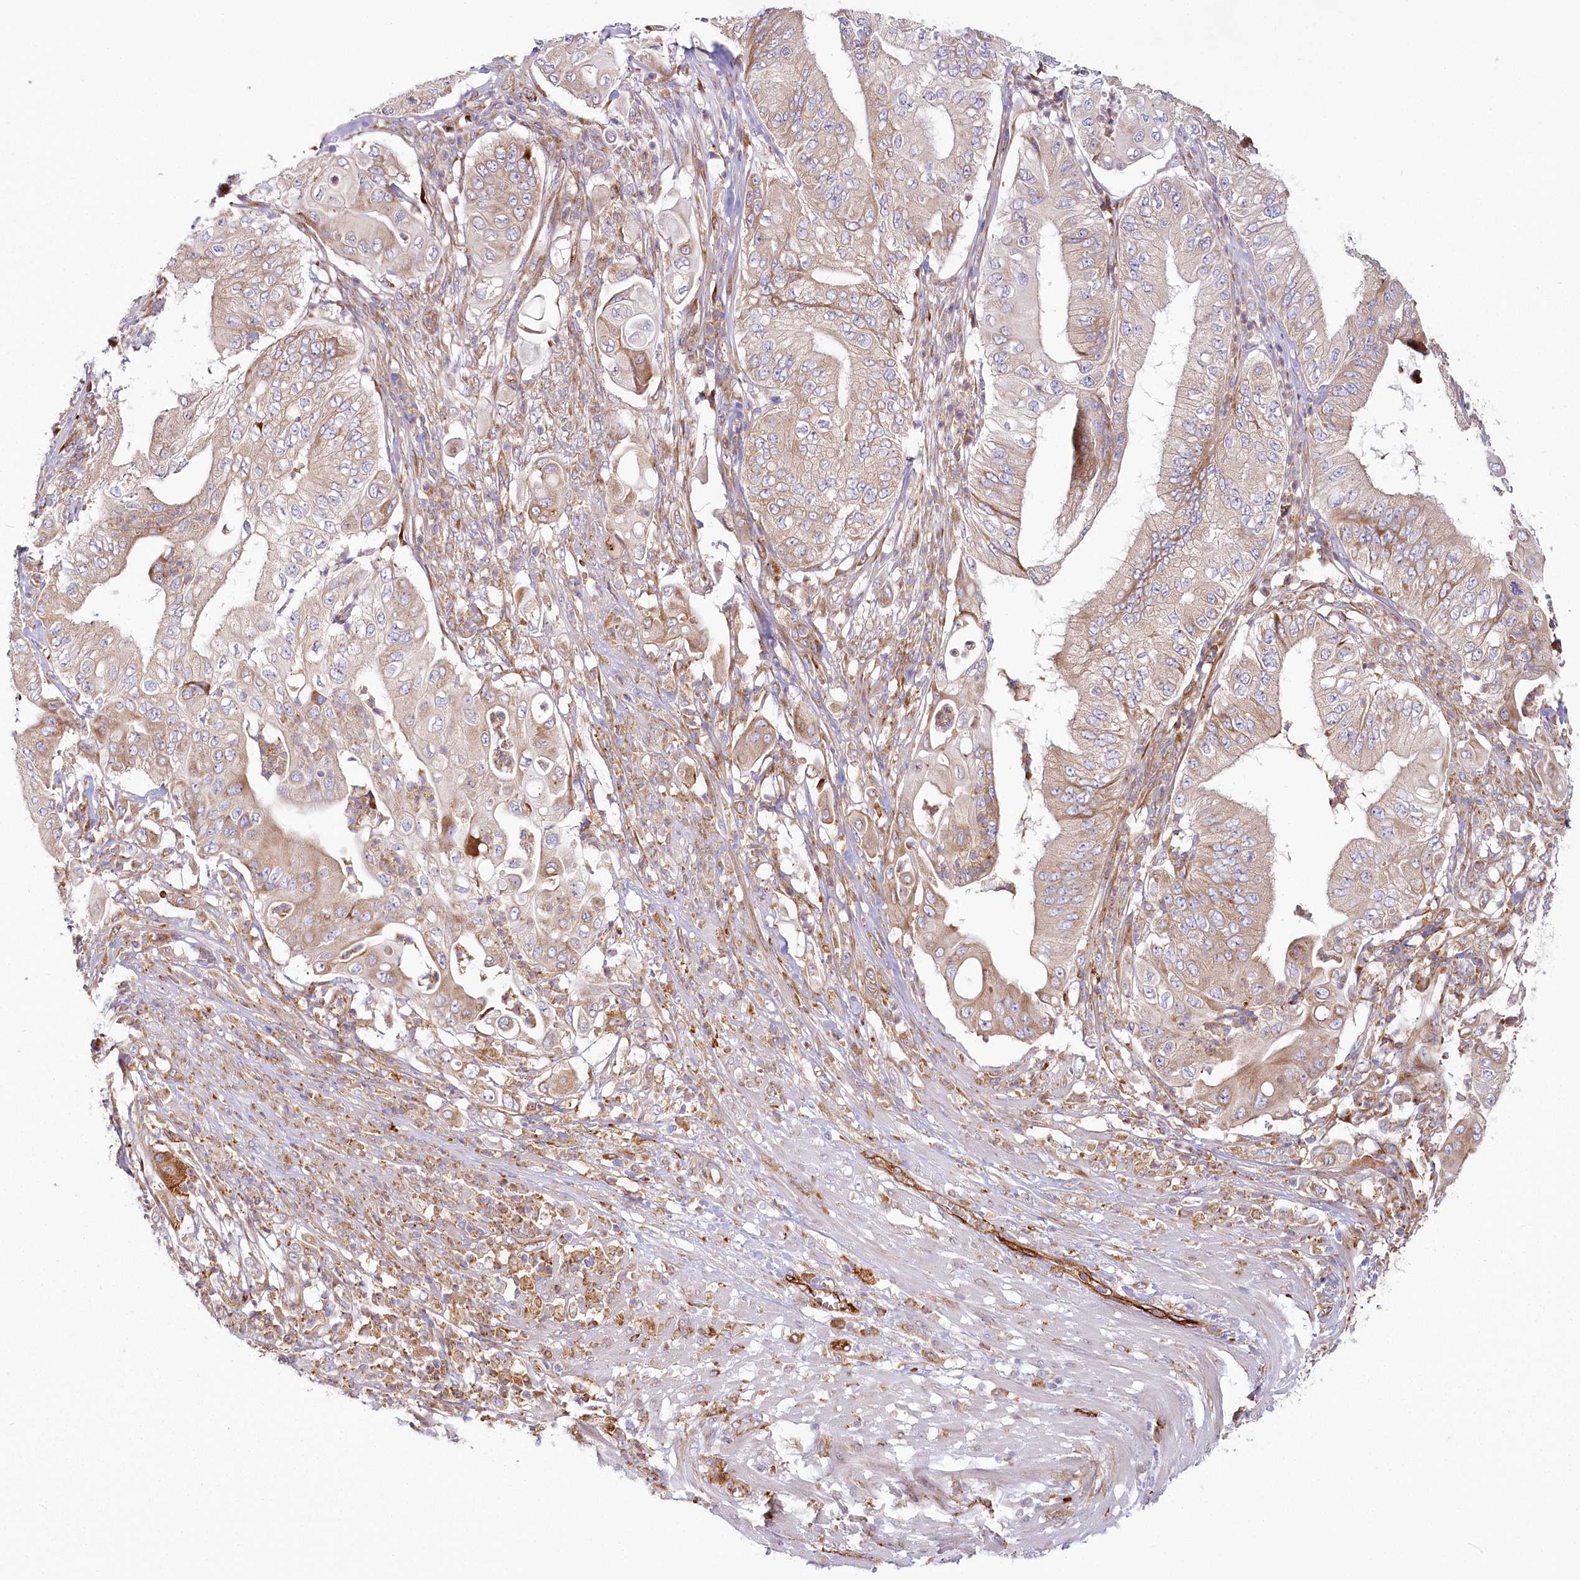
{"staining": {"intensity": "weak", "quantity": "25%-75%", "location": "cytoplasmic/membranous"}, "tissue": "pancreatic cancer", "cell_type": "Tumor cells", "image_type": "cancer", "snomed": [{"axis": "morphology", "description": "Adenocarcinoma, NOS"}, {"axis": "topography", "description": "Pancreas"}], "caption": "Adenocarcinoma (pancreatic) stained for a protein (brown) displays weak cytoplasmic/membranous positive expression in approximately 25%-75% of tumor cells.", "gene": "HARS2", "patient": {"sex": "female", "age": 77}}